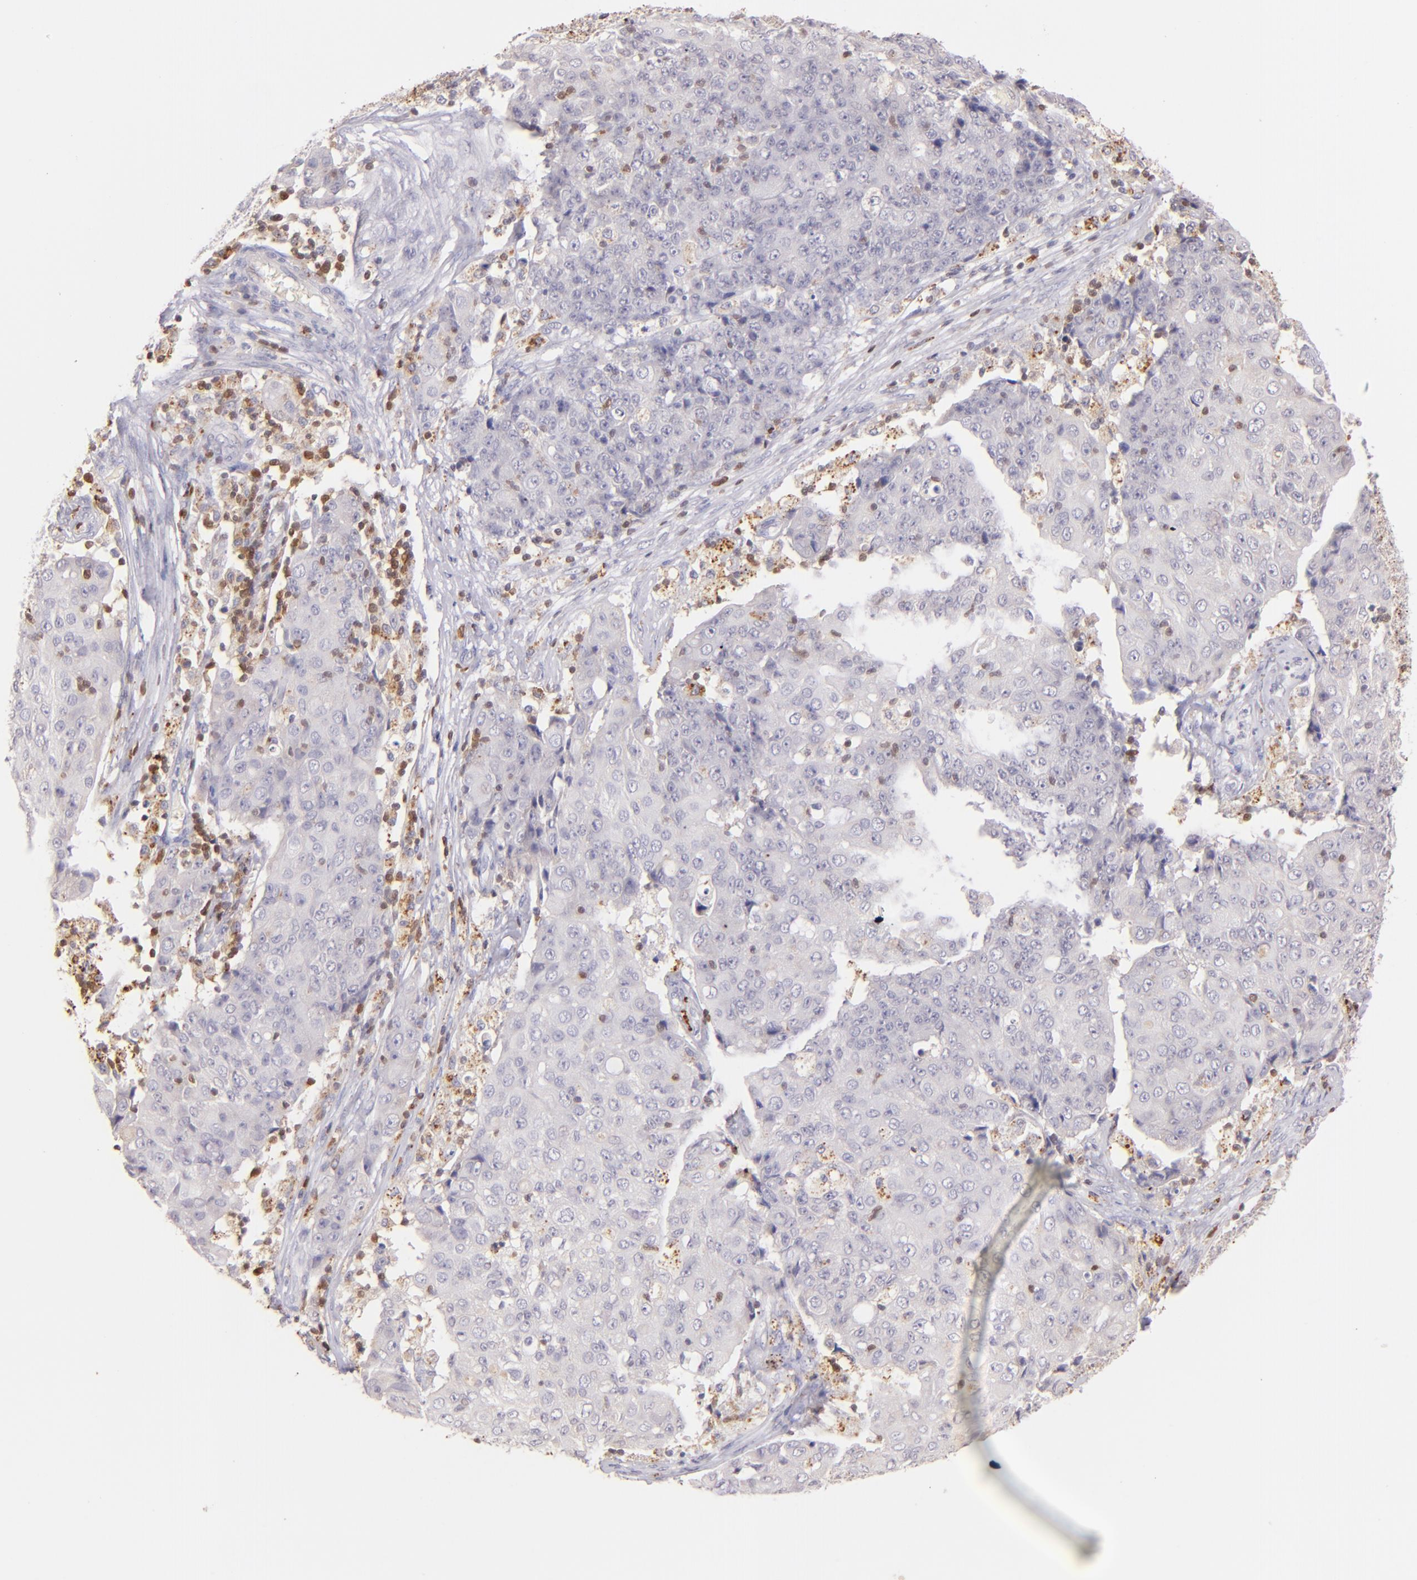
{"staining": {"intensity": "negative", "quantity": "none", "location": "none"}, "tissue": "ovarian cancer", "cell_type": "Tumor cells", "image_type": "cancer", "snomed": [{"axis": "morphology", "description": "Carcinoma, endometroid"}, {"axis": "topography", "description": "Ovary"}], "caption": "An image of human endometroid carcinoma (ovarian) is negative for staining in tumor cells.", "gene": "ZAP70", "patient": {"sex": "female", "age": 42}}